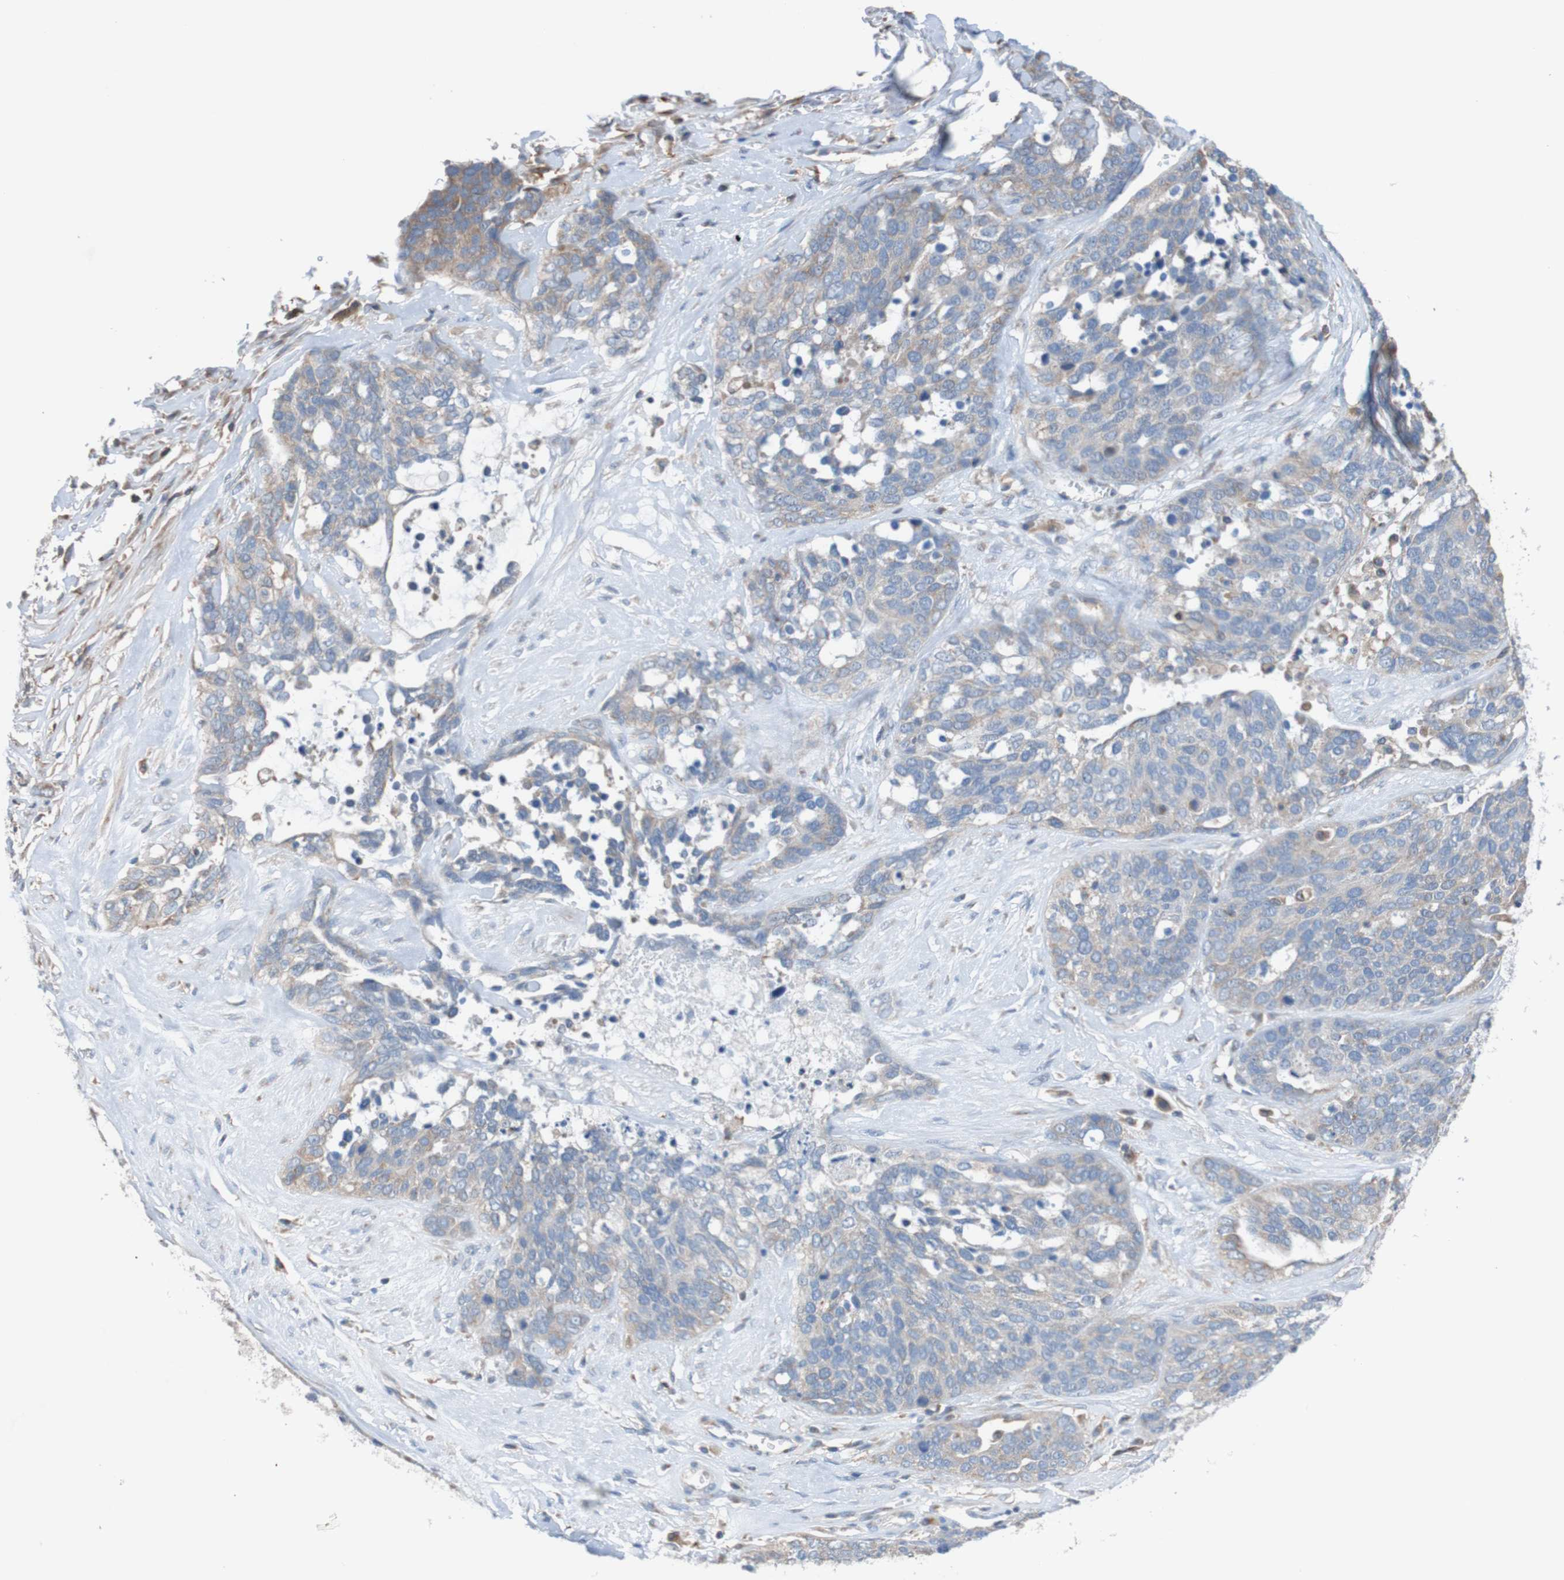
{"staining": {"intensity": "moderate", "quantity": "25%-75%", "location": "cytoplasmic/membranous"}, "tissue": "ovarian cancer", "cell_type": "Tumor cells", "image_type": "cancer", "snomed": [{"axis": "morphology", "description": "Cystadenocarcinoma, serous, NOS"}, {"axis": "topography", "description": "Ovary"}], "caption": "High-power microscopy captured an immunohistochemistry histopathology image of ovarian serous cystadenocarcinoma, revealing moderate cytoplasmic/membranous expression in about 25%-75% of tumor cells.", "gene": "MINAR1", "patient": {"sex": "female", "age": 44}}